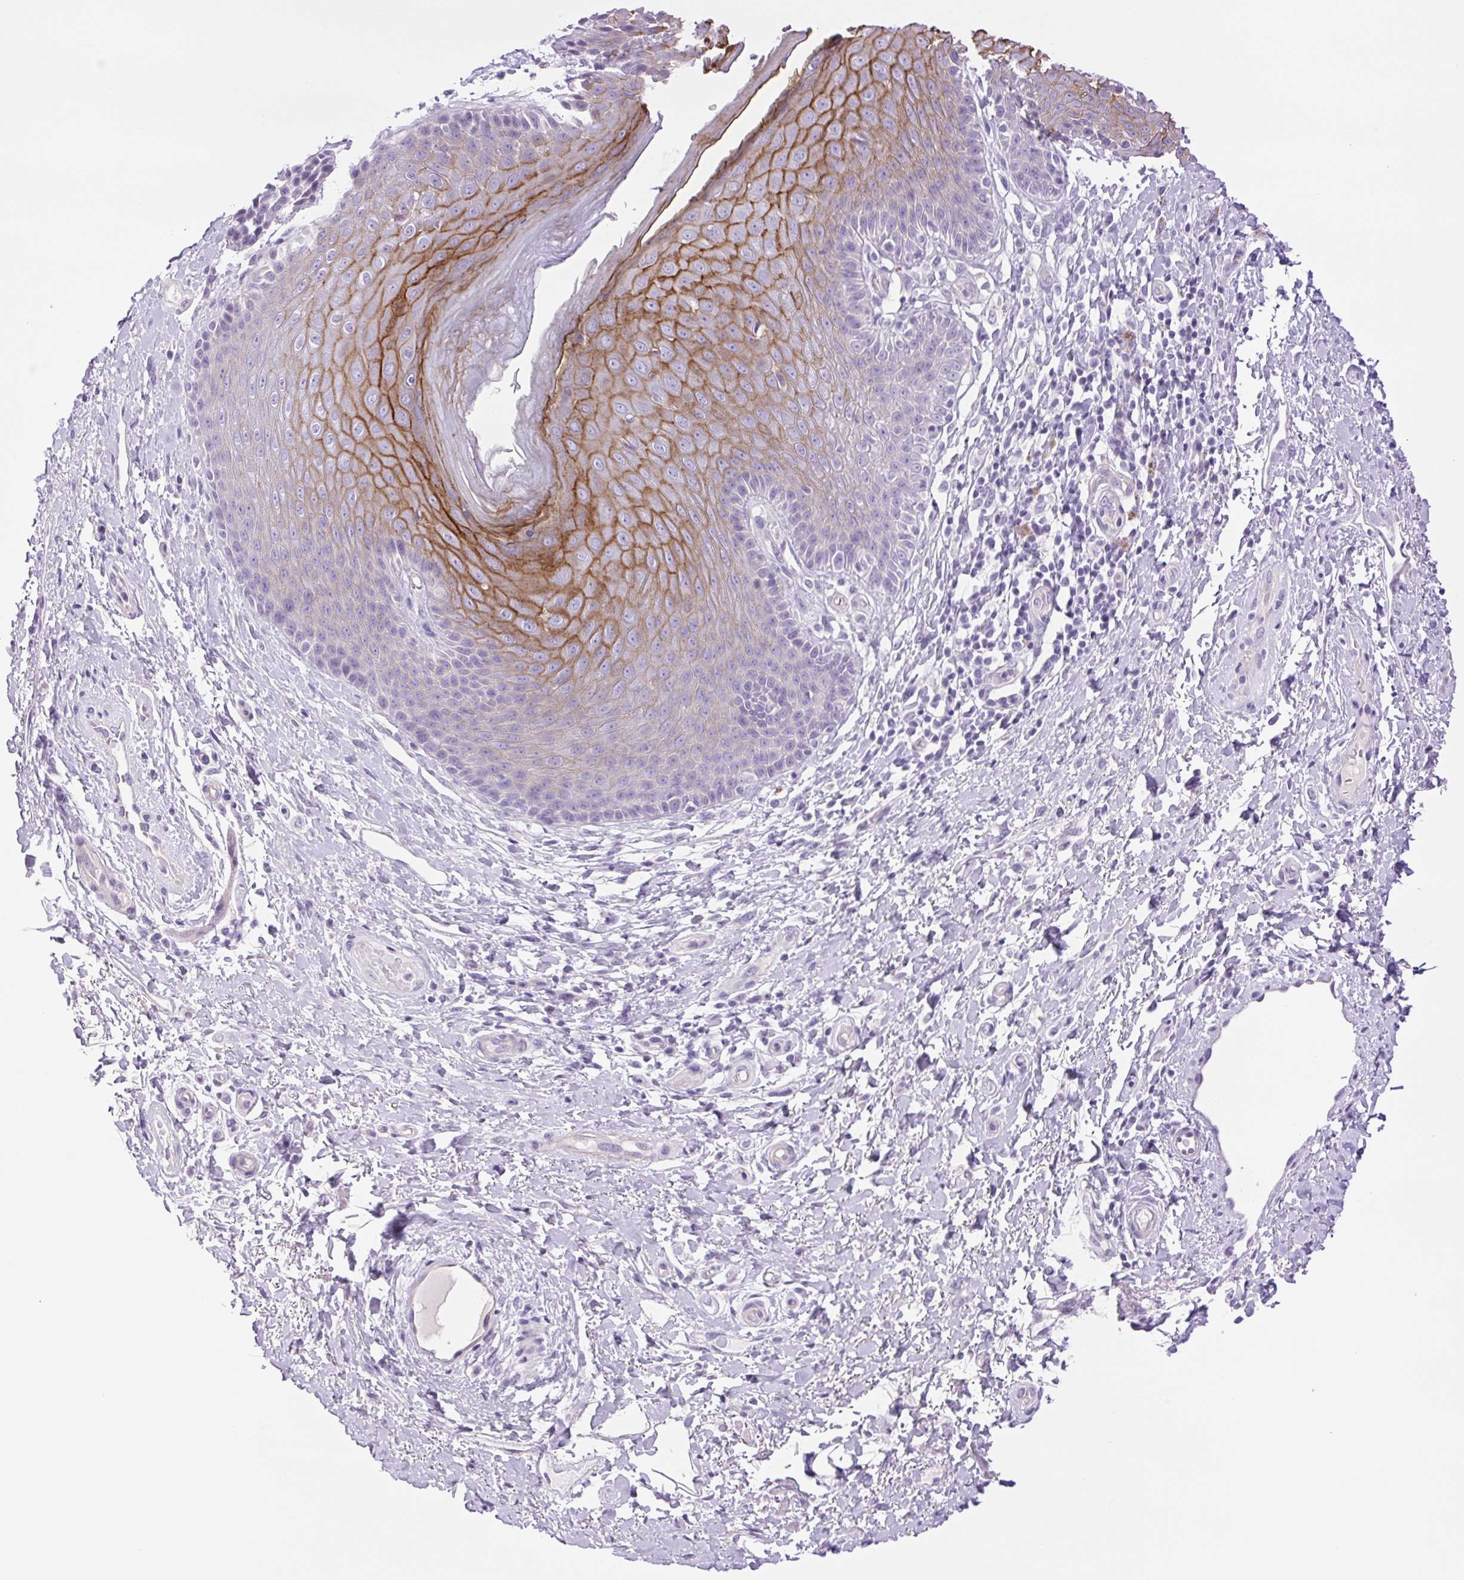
{"staining": {"intensity": "moderate", "quantity": "25%-75%", "location": "cytoplasmic/membranous"}, "tissue": "skin", "cell_type": "Epidermal cells", "image_type": "normal", "snomed": [{"axis": "morphology", "description": "Normal tissue, NOS"}, {"axis": "topography", "description": "Anal"}, {"axis": "topography", "description": "Peripheral nerve tissue"}], "caption": "Skin stained for a protein (brown) shows moderate cytoplasmic/membranous positive staining in about 25%-75% of epidermal cells.", "gene": "CDSN", "patient": {"sex": "male", "age": 51}}